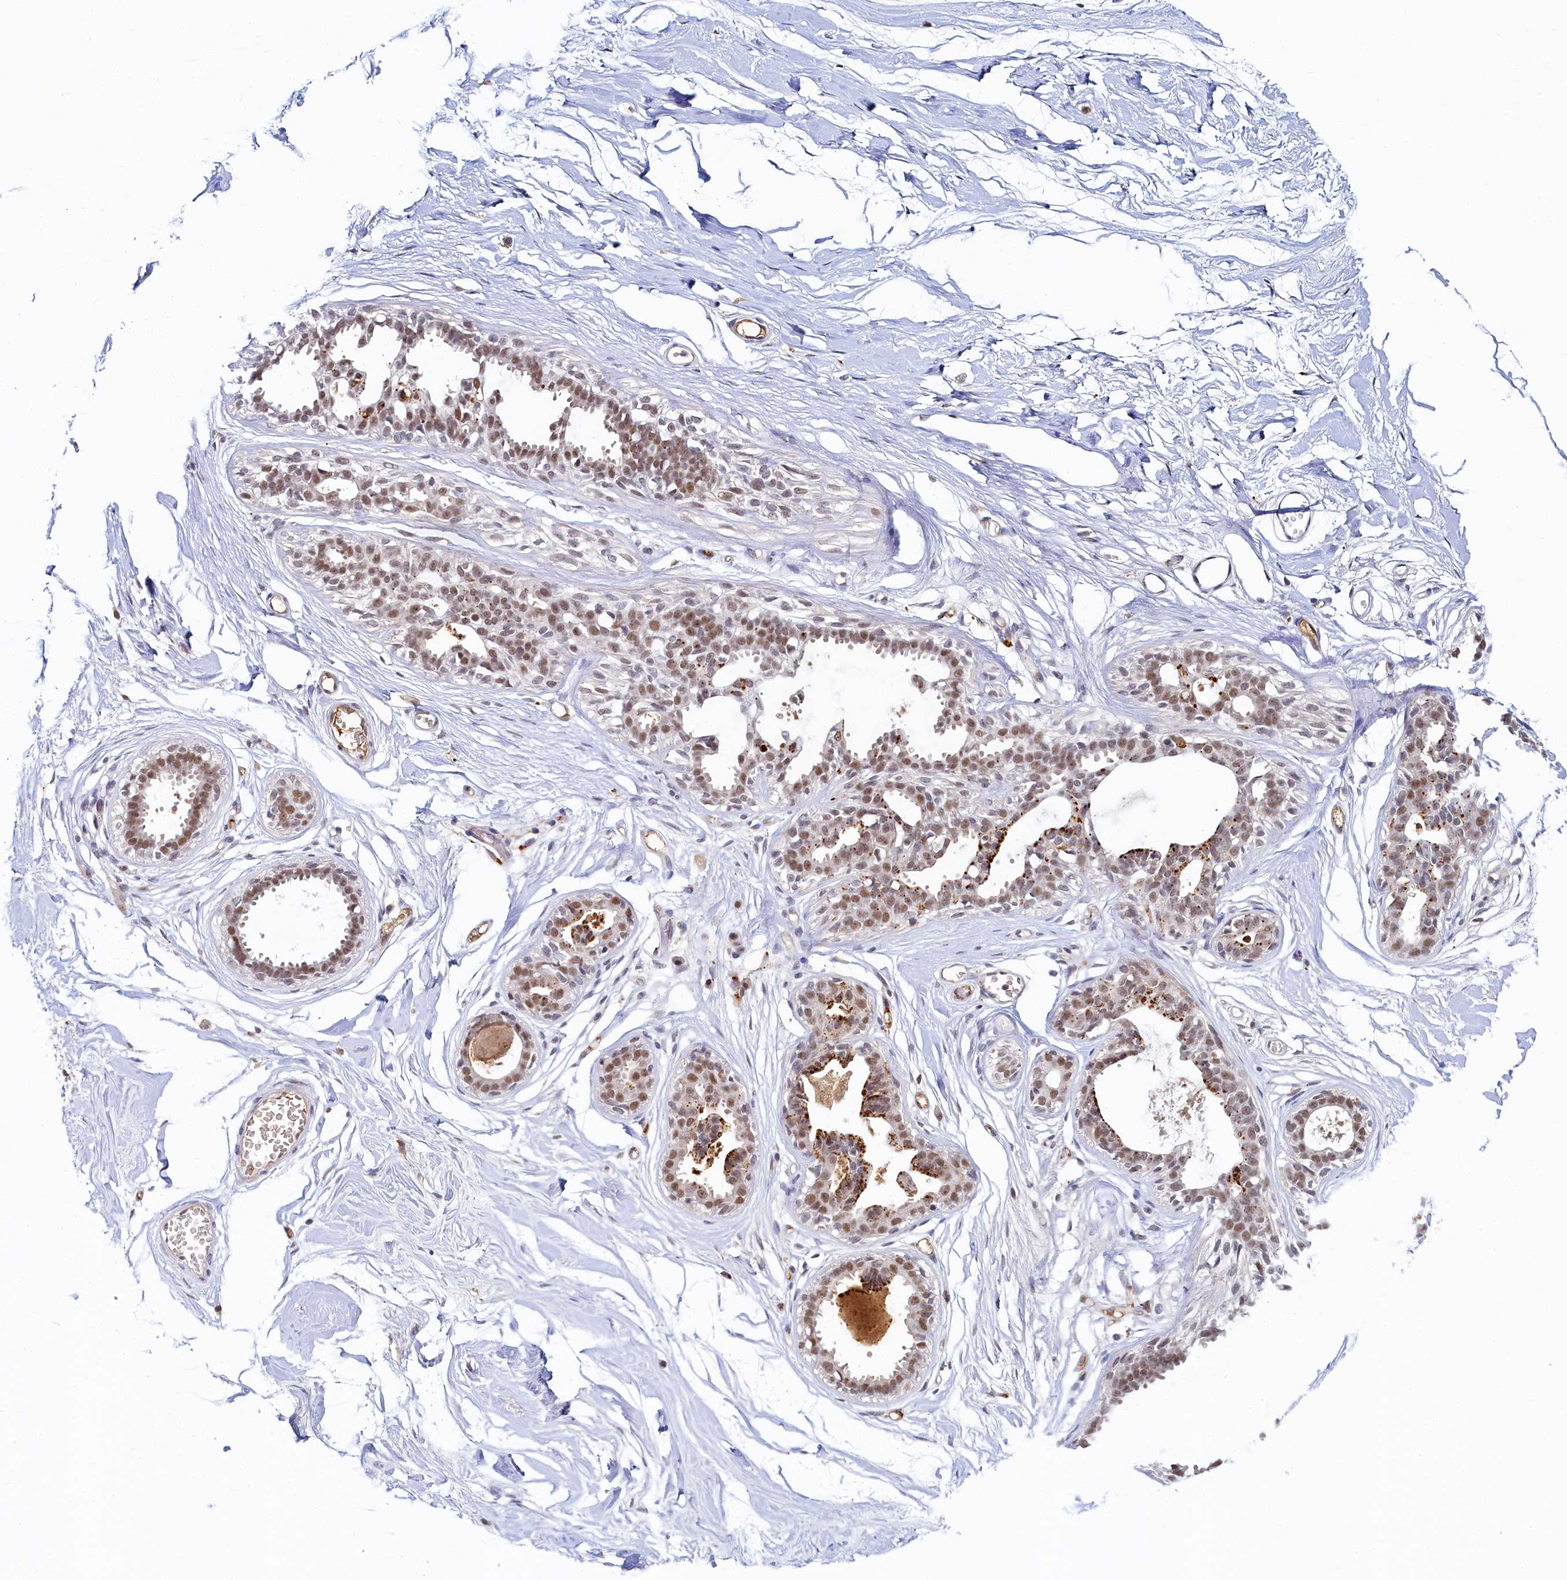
{"staining": {"intensity": "moderate", "quantity": "<25%", "location": "nuclear"}, "tissue": "breast", "cell_type": "Adipocytes", "image_type": "normal", "snomed": [{"axis": "morphology", "description": "Normal tissue, NOS"}, {"axis": "topography", "description": "Breast"}], "caption": "Breast stained for a protein shows moderate nuclear positivity in adipocytes.", "gene": "INTS14", "patient": {"sex": "female", "age": 45}}